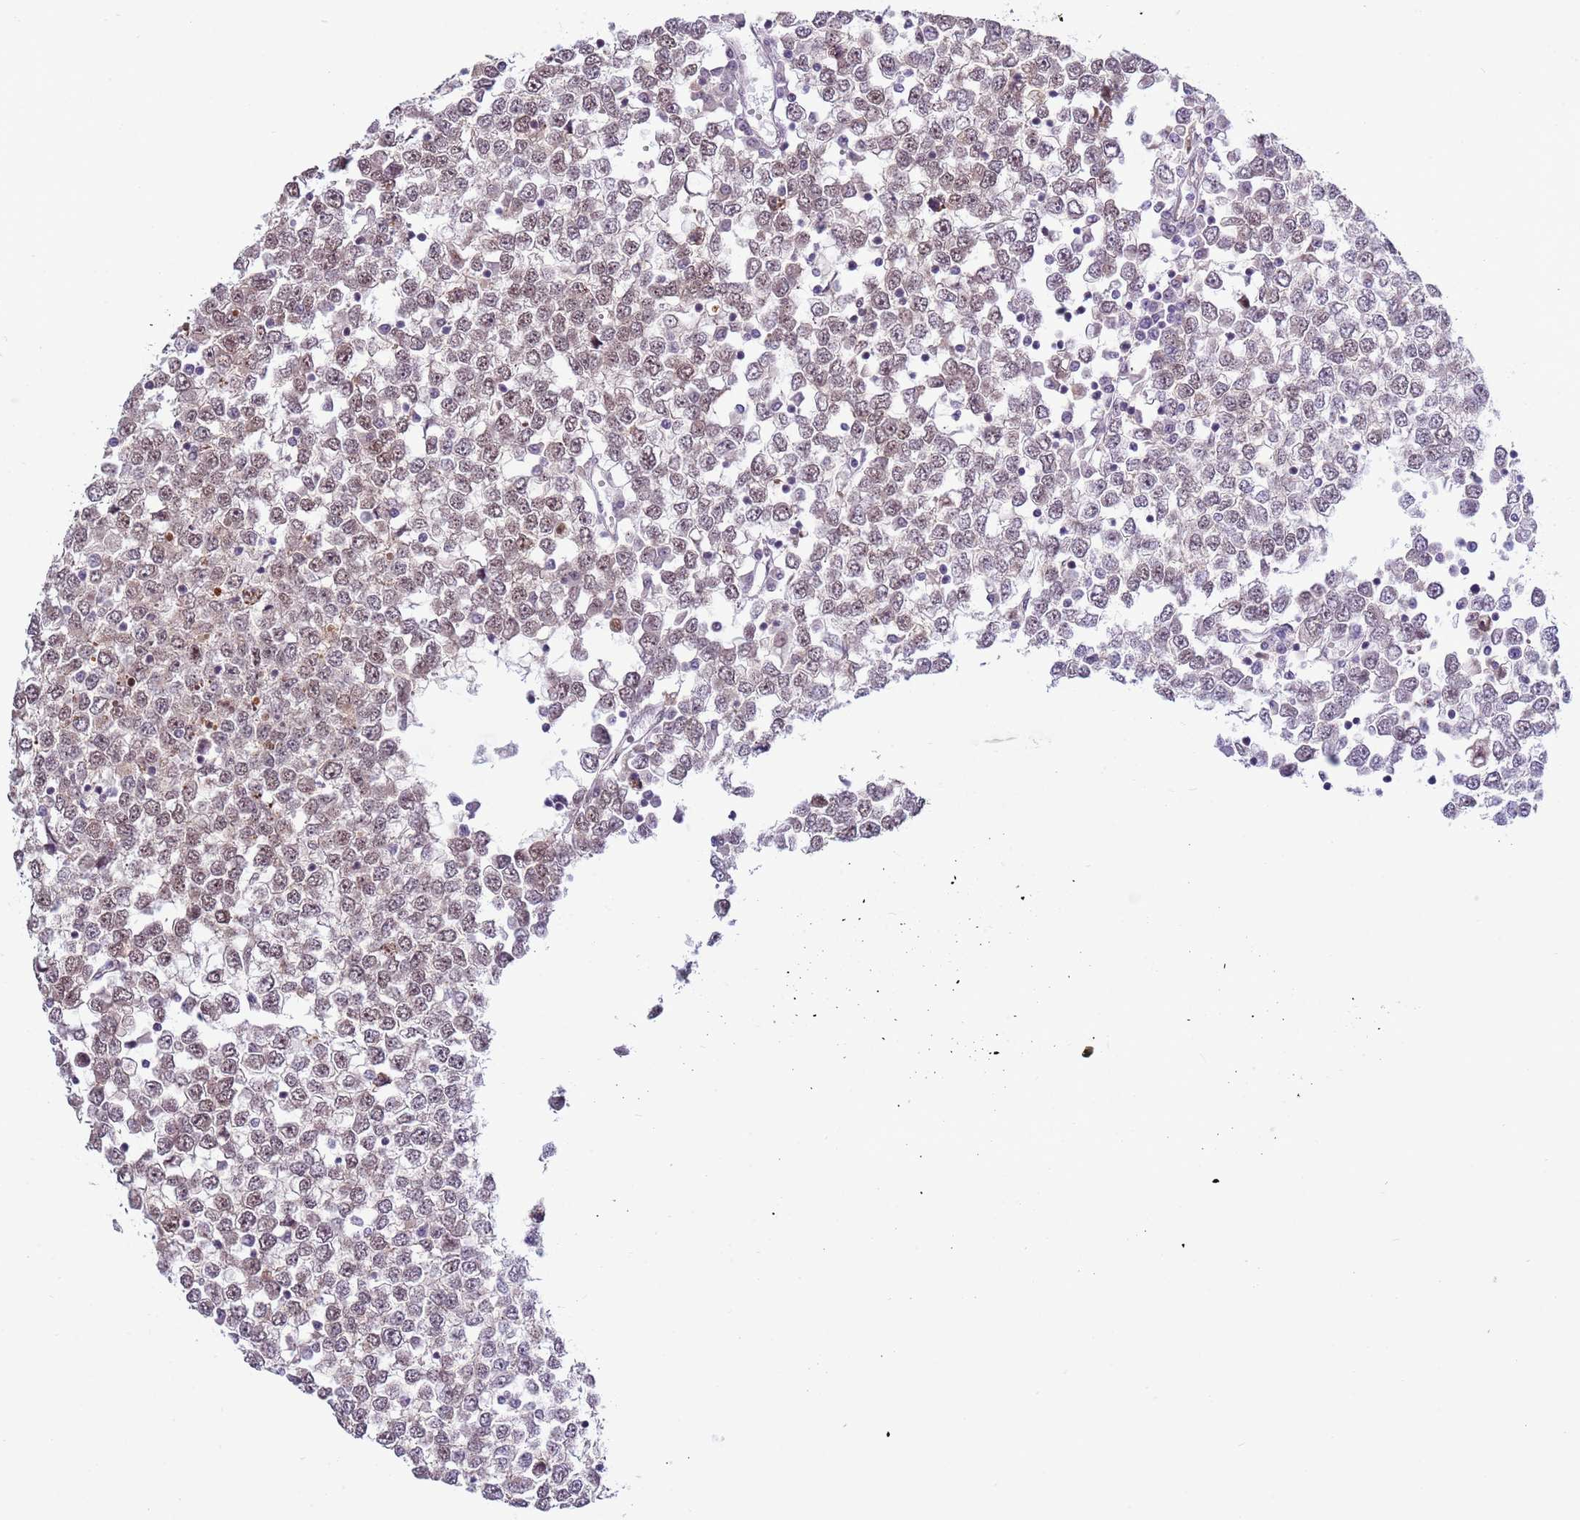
{"staining": {"intensity": "moderate", "quantity": "25%-75%", "location": "nuclear"}, "tissue": "testis cancer", "cell_type": "Tumor cells", "image_type": "cancer", "snomed": [{"axis": "morphology", "description": "Seminoma, NOS"}, {"axis": "topography", "description": "Testis"}], "caption": "Moderate nuclear staining is identified in about 25%-75% of tumor cells in testis seminoma.", "gene": "PRPF6", "patient": {"sex": "male", "age": 65}}